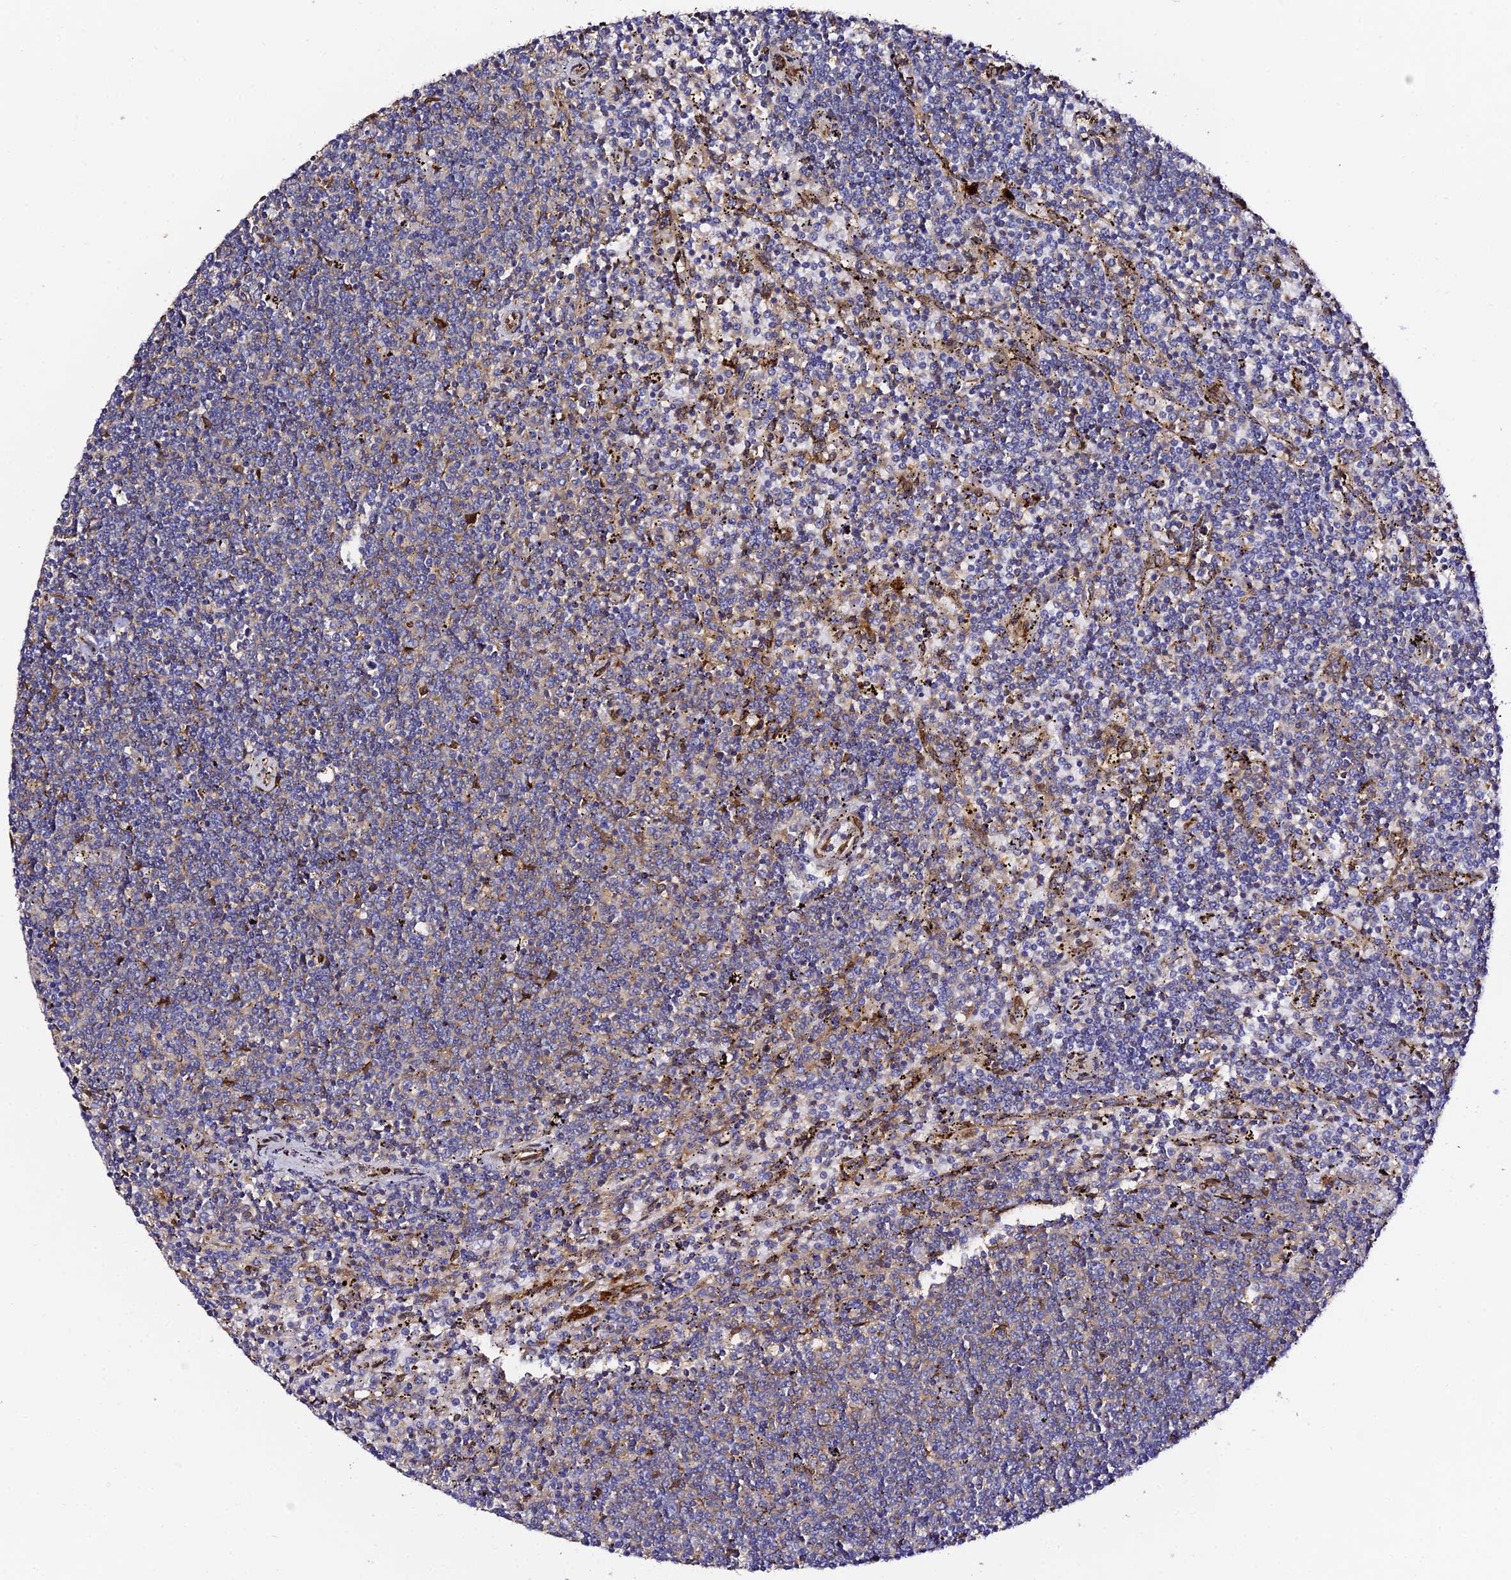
{"staining": {"intensity": "negative", "quantity": "none", "location": "none"}, "tissue": "lymphoma", "cell_type": "Tumor cells", "image_type": "cancer", "snomed": [{"axis": "morphology", "description": "Malignant lymphoma, non-Hodgkin's type, Low grade"}, {"axis": "topography", "description": "Spleen"}], "caption": "Protein analysis of malignant lymphoma, non-Hodgkin's type (low-grade) demonstrates no significant expression in tumor cells.", "gene": "TRPV2", "patient": {"sex": "female", "age": 50}}